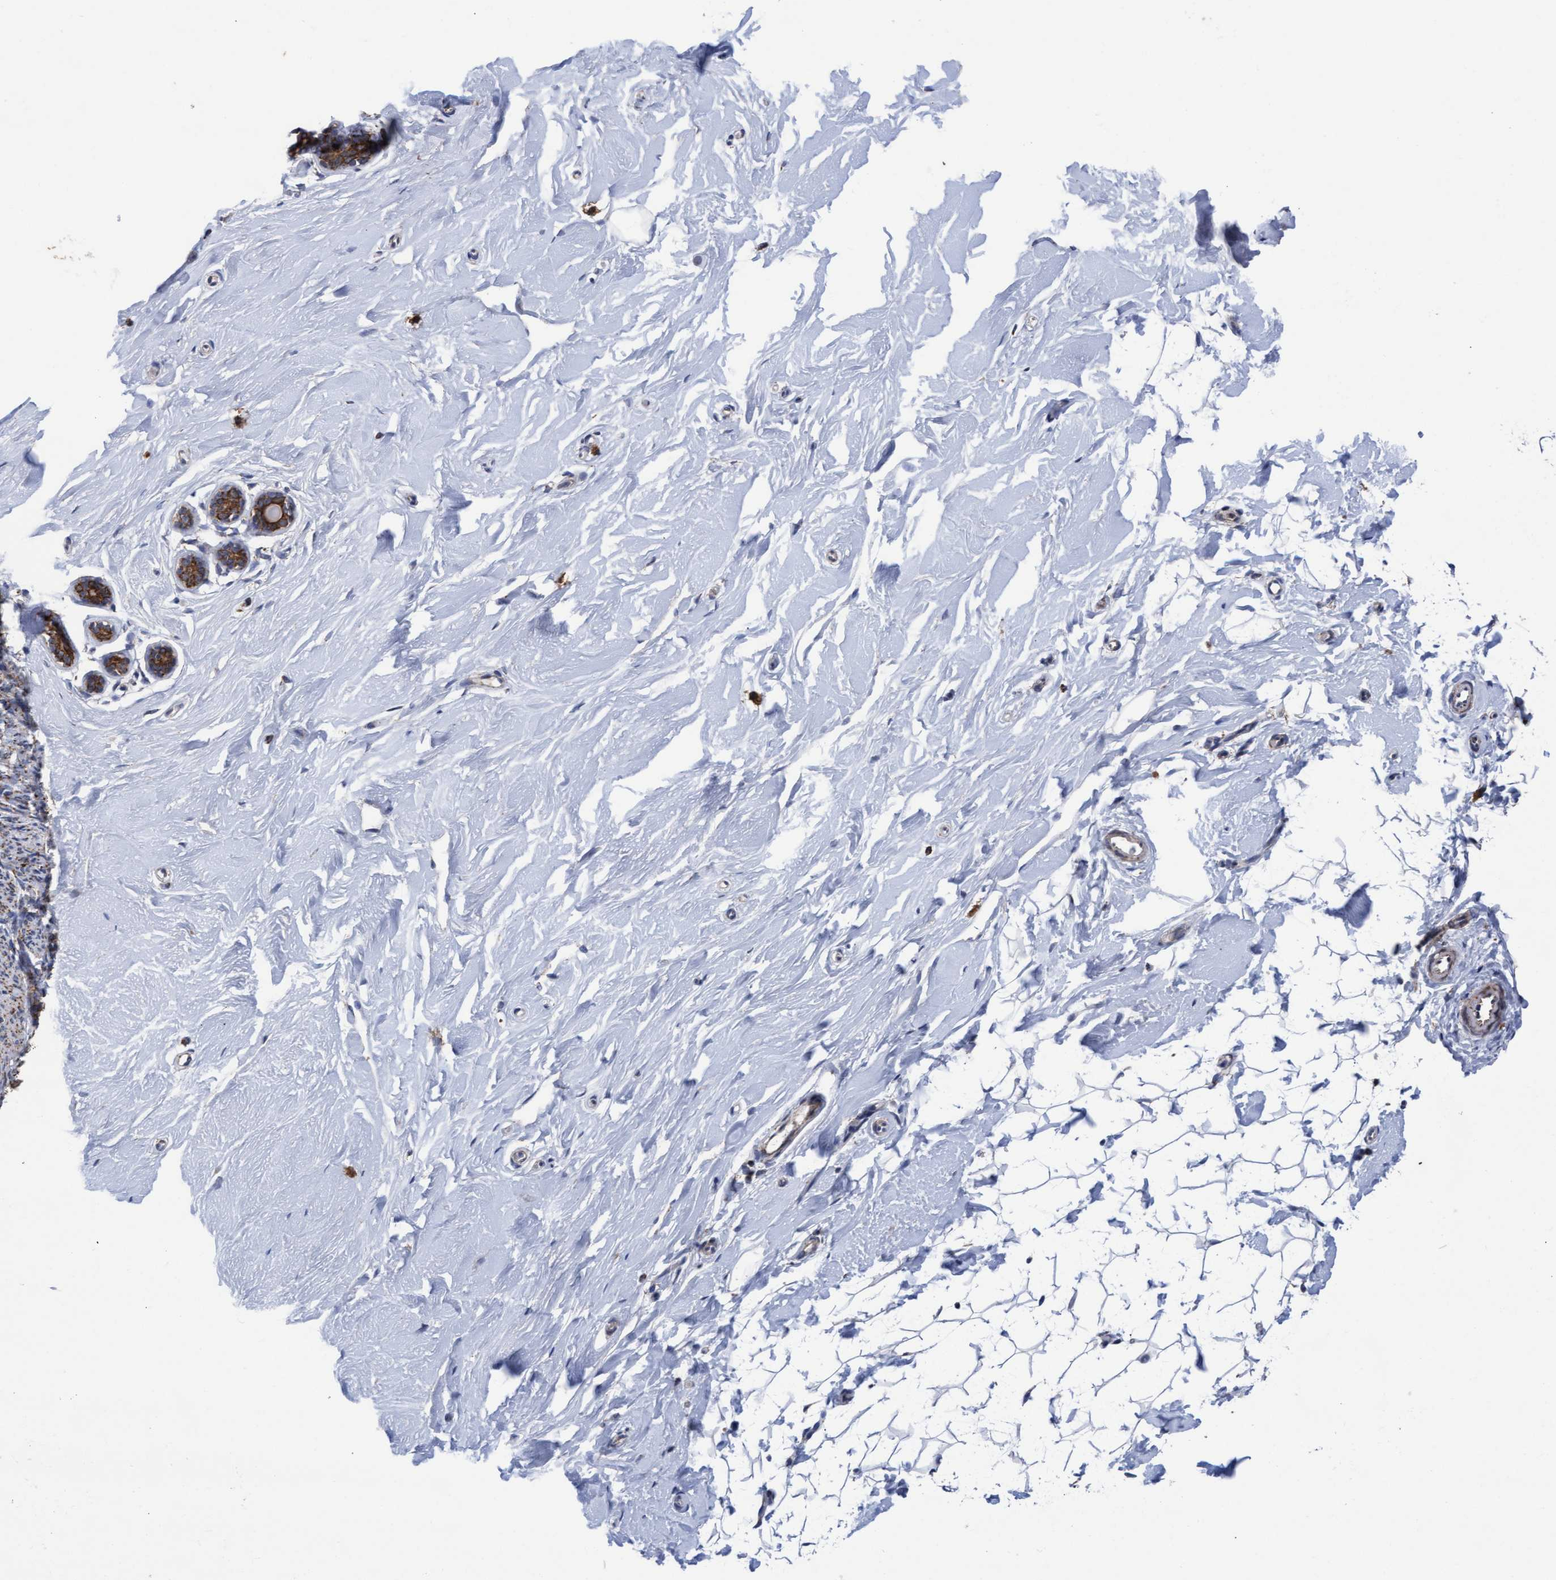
{"staining": {"intensity": "weak", "quantity": "<25%", "location": "cytoplasmic/membranous"}, "tissue": "breast", "cell_type": "Adipocytes", "image_type": "normal", "snomed": [{"axis": "morphology", "description": "Normal tissue, NOS"}, {"axis": "topography", "description": "Breast"}], "caption": "Histopathology image shows no significant protein staining in adipocytes of normal breast. (Brightfield microscopy of DAB immunohistochemistry at high magnification).", "gene": "MRPL38", "patient": {"sex": "female", "age": 23}}